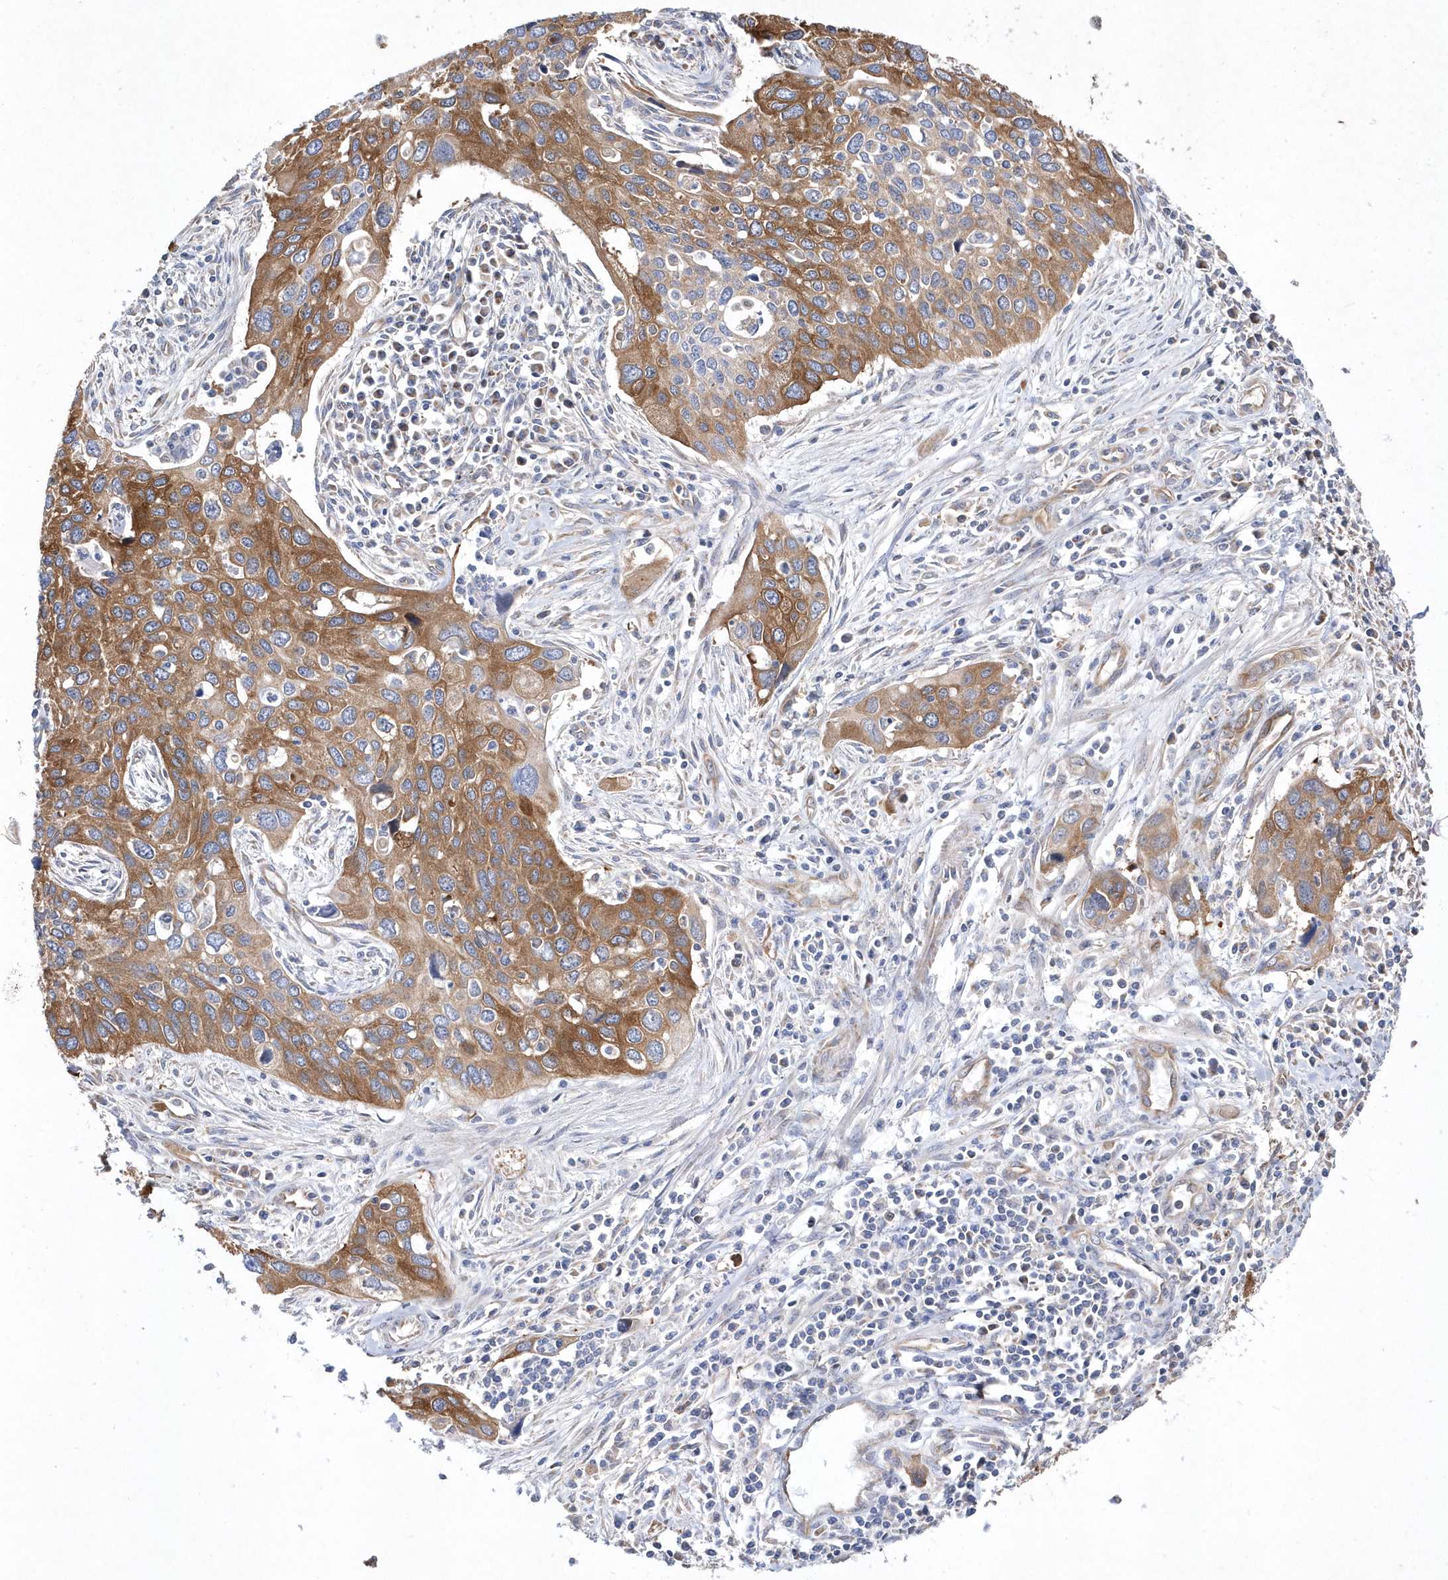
{"staining": {"intensity": "moderate", "quantity": ">75%", "location": "cytoplasmic/membranous"}, "tissue": "cervical cancer", "cell_type": "Tumor cells", "image_type": "cancer", "snomed": [{"axis": "morphology", "description": "Squamous cell carcinoma, NOS"}, {"axis": "topography", "description": "Cervix"}], "caption": "Cervical squamous cell carcinoma stained with a protein marker displays moderate staining in tumor cells.", "gene": "JKAMP", "patient": {"sex": "female", "age": 55}}